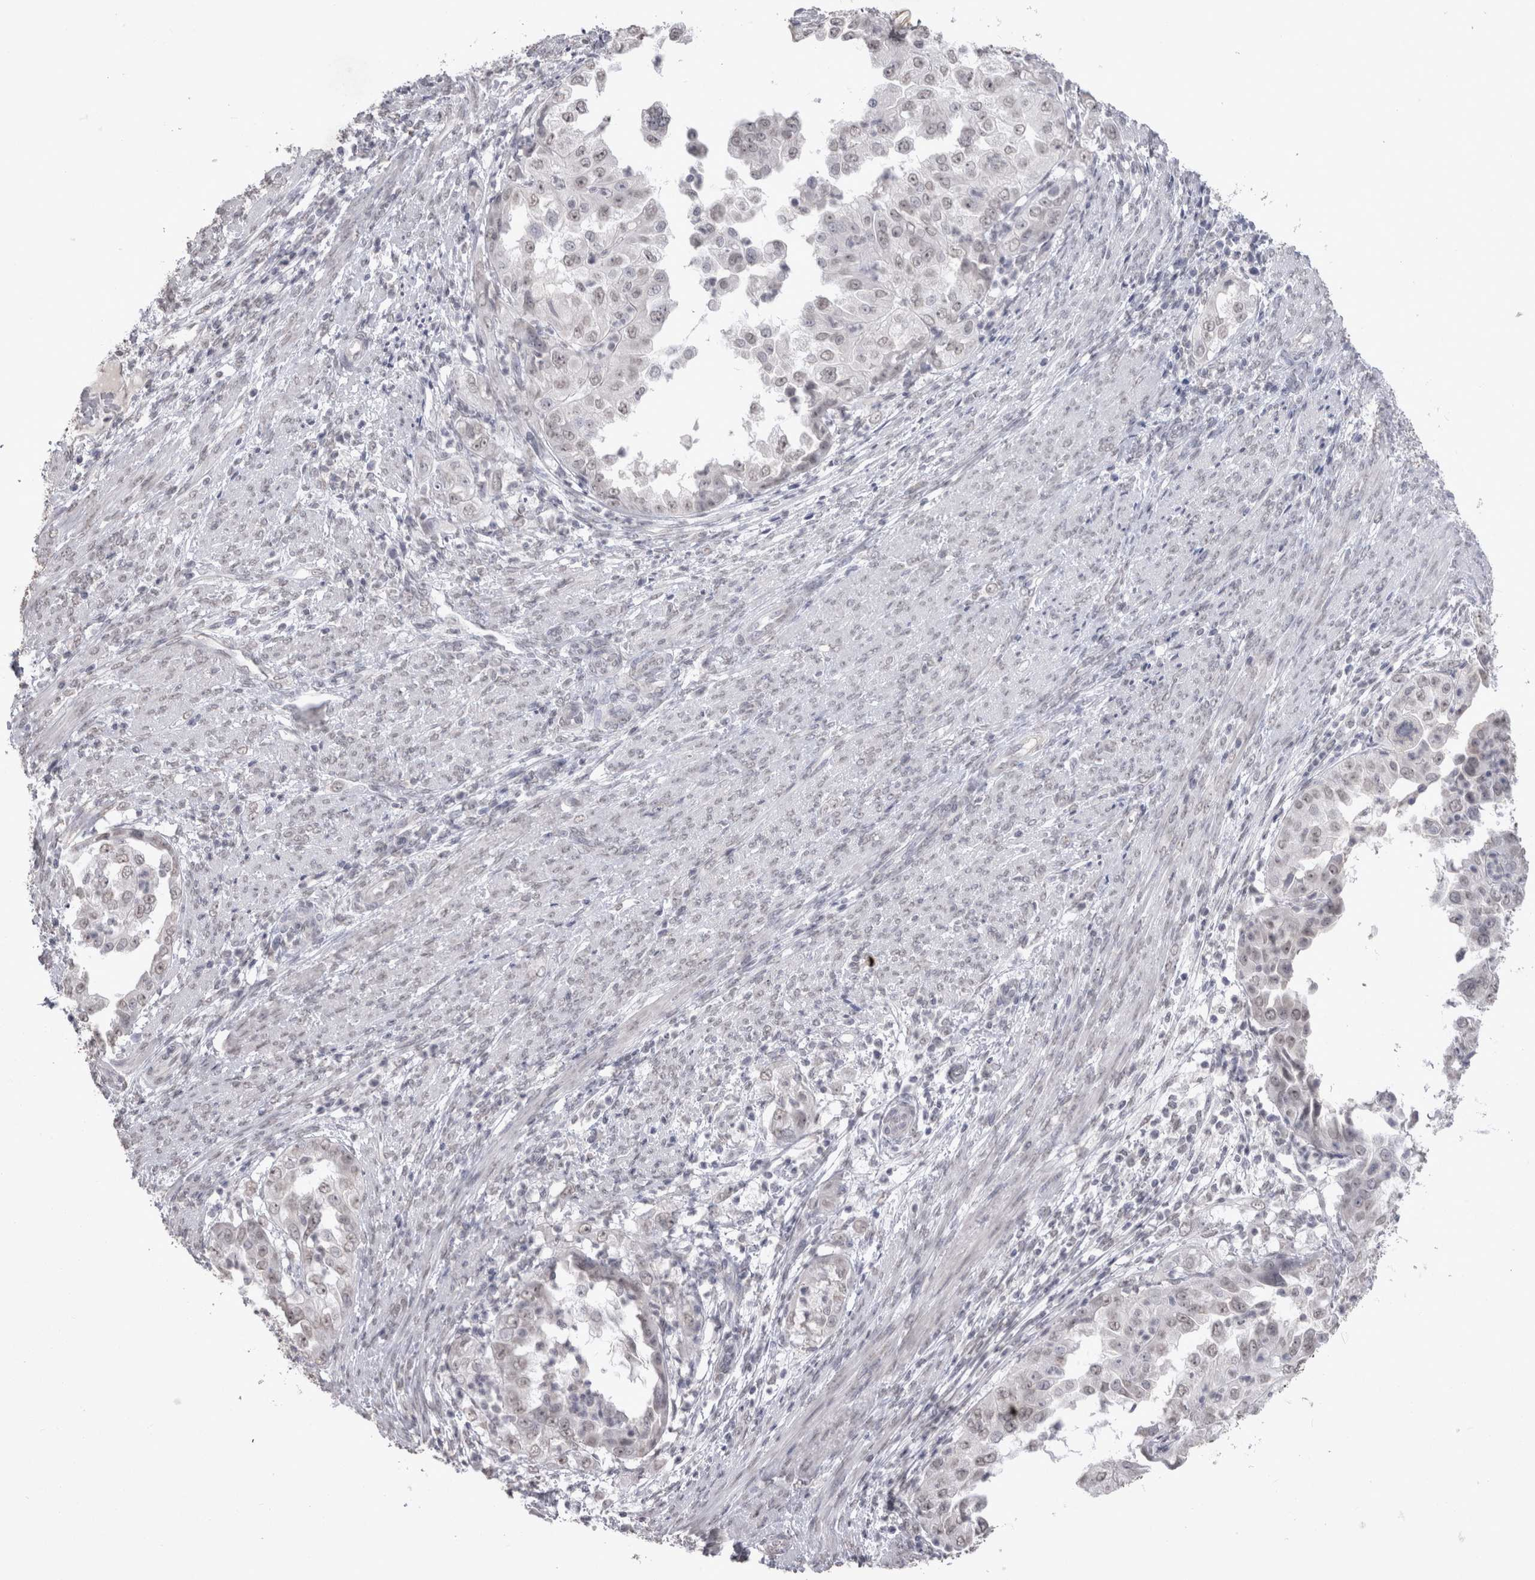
{"staining": {"intensity": "weak", "quantity": "25%-75%", "location": "nuclear"}, "tissue": "endometrial cancer", "cell_type": "Tumor cells", "image_type": "cancer", "snomed": [{"axis": "morphology", "description": "Adenocarcinoma, NOS"}, {"axis": "topography", "description": "Endometrium"}], "caption": "A histopathology image of endometrial cancer (adenocarcinoma) stained for a protein demonstrates weak nuclear brown staining in tumor cells.", "gene": "DDX4", "patient": {"sex": "female", "age": 85}}